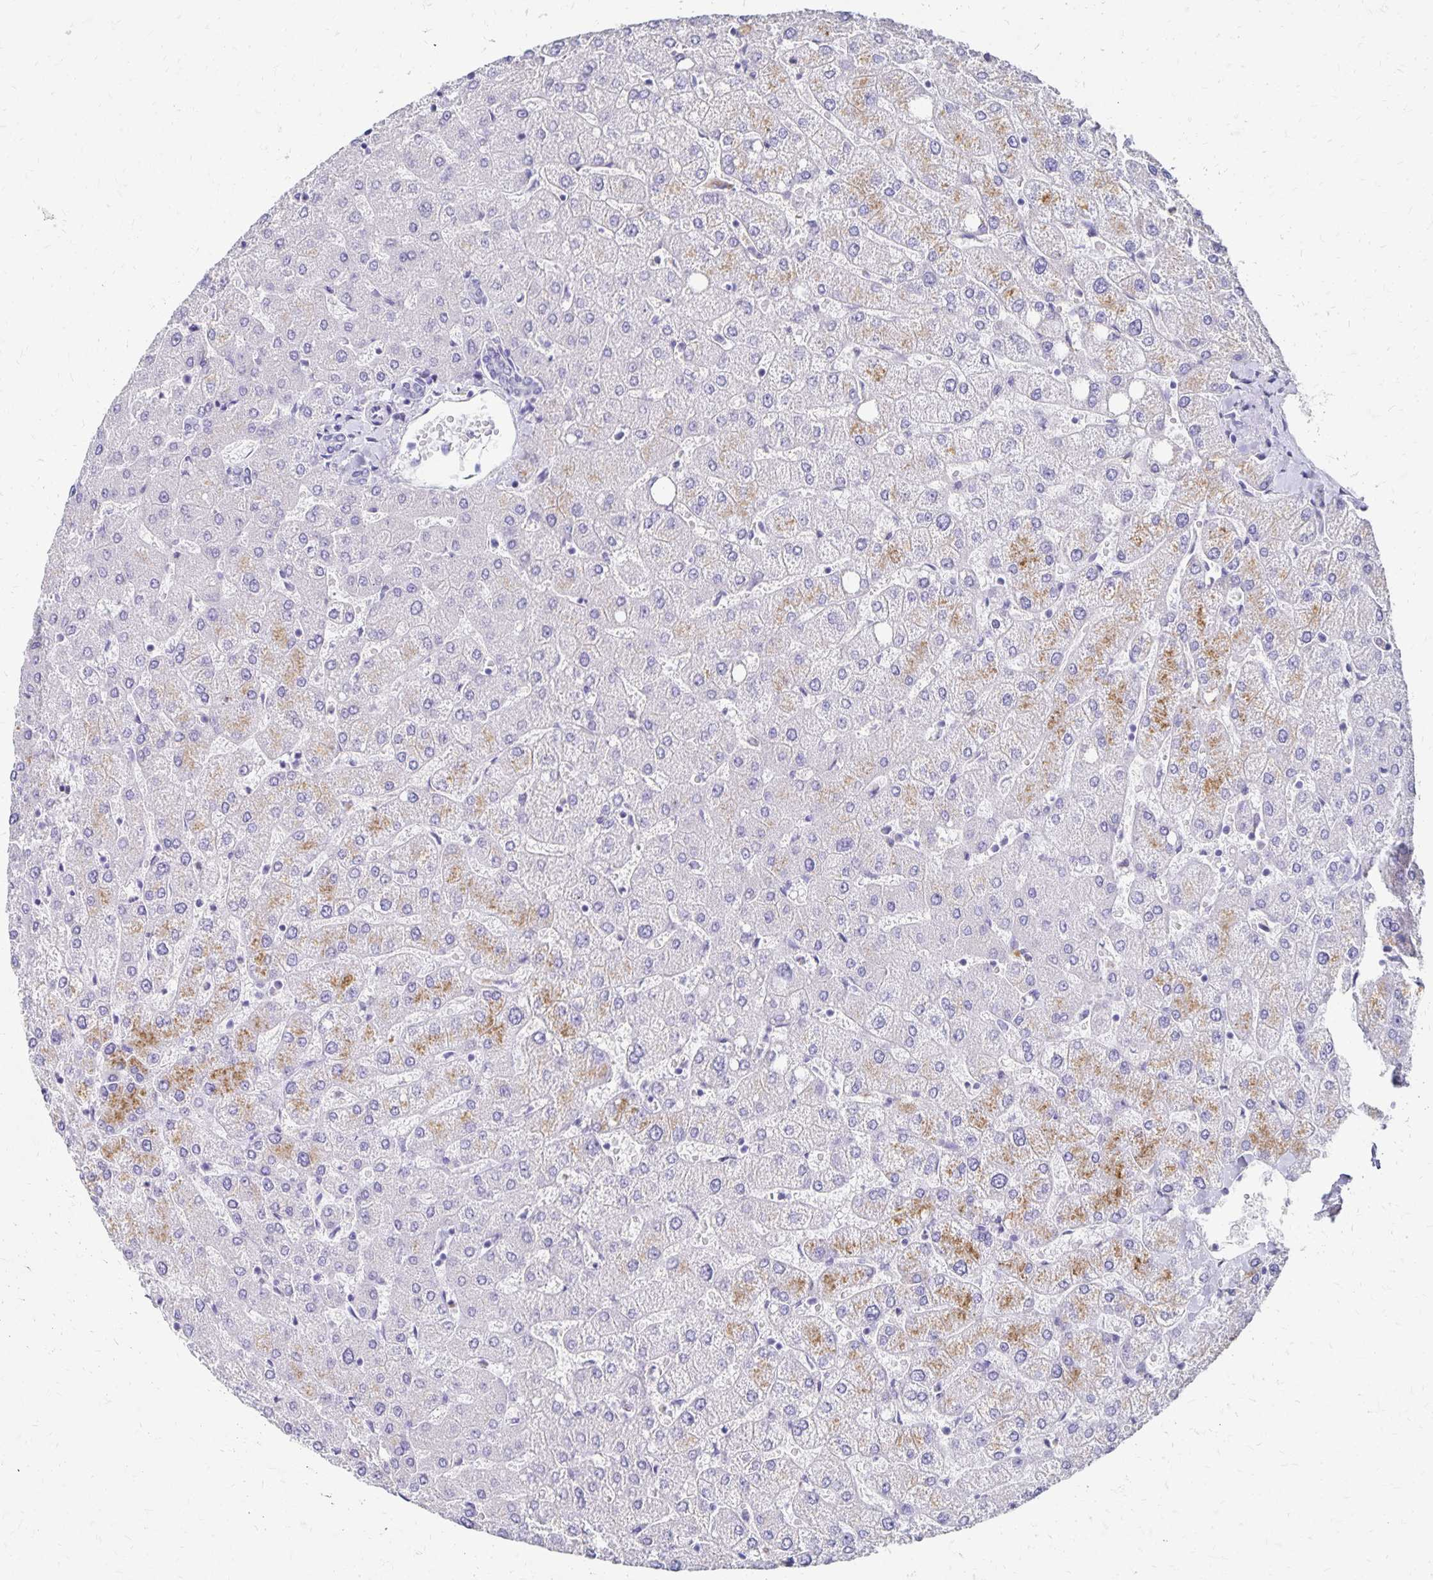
{"staining": {"intensity": "negative", "quantity": "none", "location": "none"}, "tissue": "liver", "cell_type": "Cholangiocytes", "image_type": "normal", "snomed": [{"axis": "morphology", "description": "Normal tissue, NOS"}, {"axis": "topography", "description": "Liver"}], "caption": "Cholangiocytes show no significant positivity in normal liver.", "gene": "DYNLT4", "patient": {"sex": "female", "age": 54}}